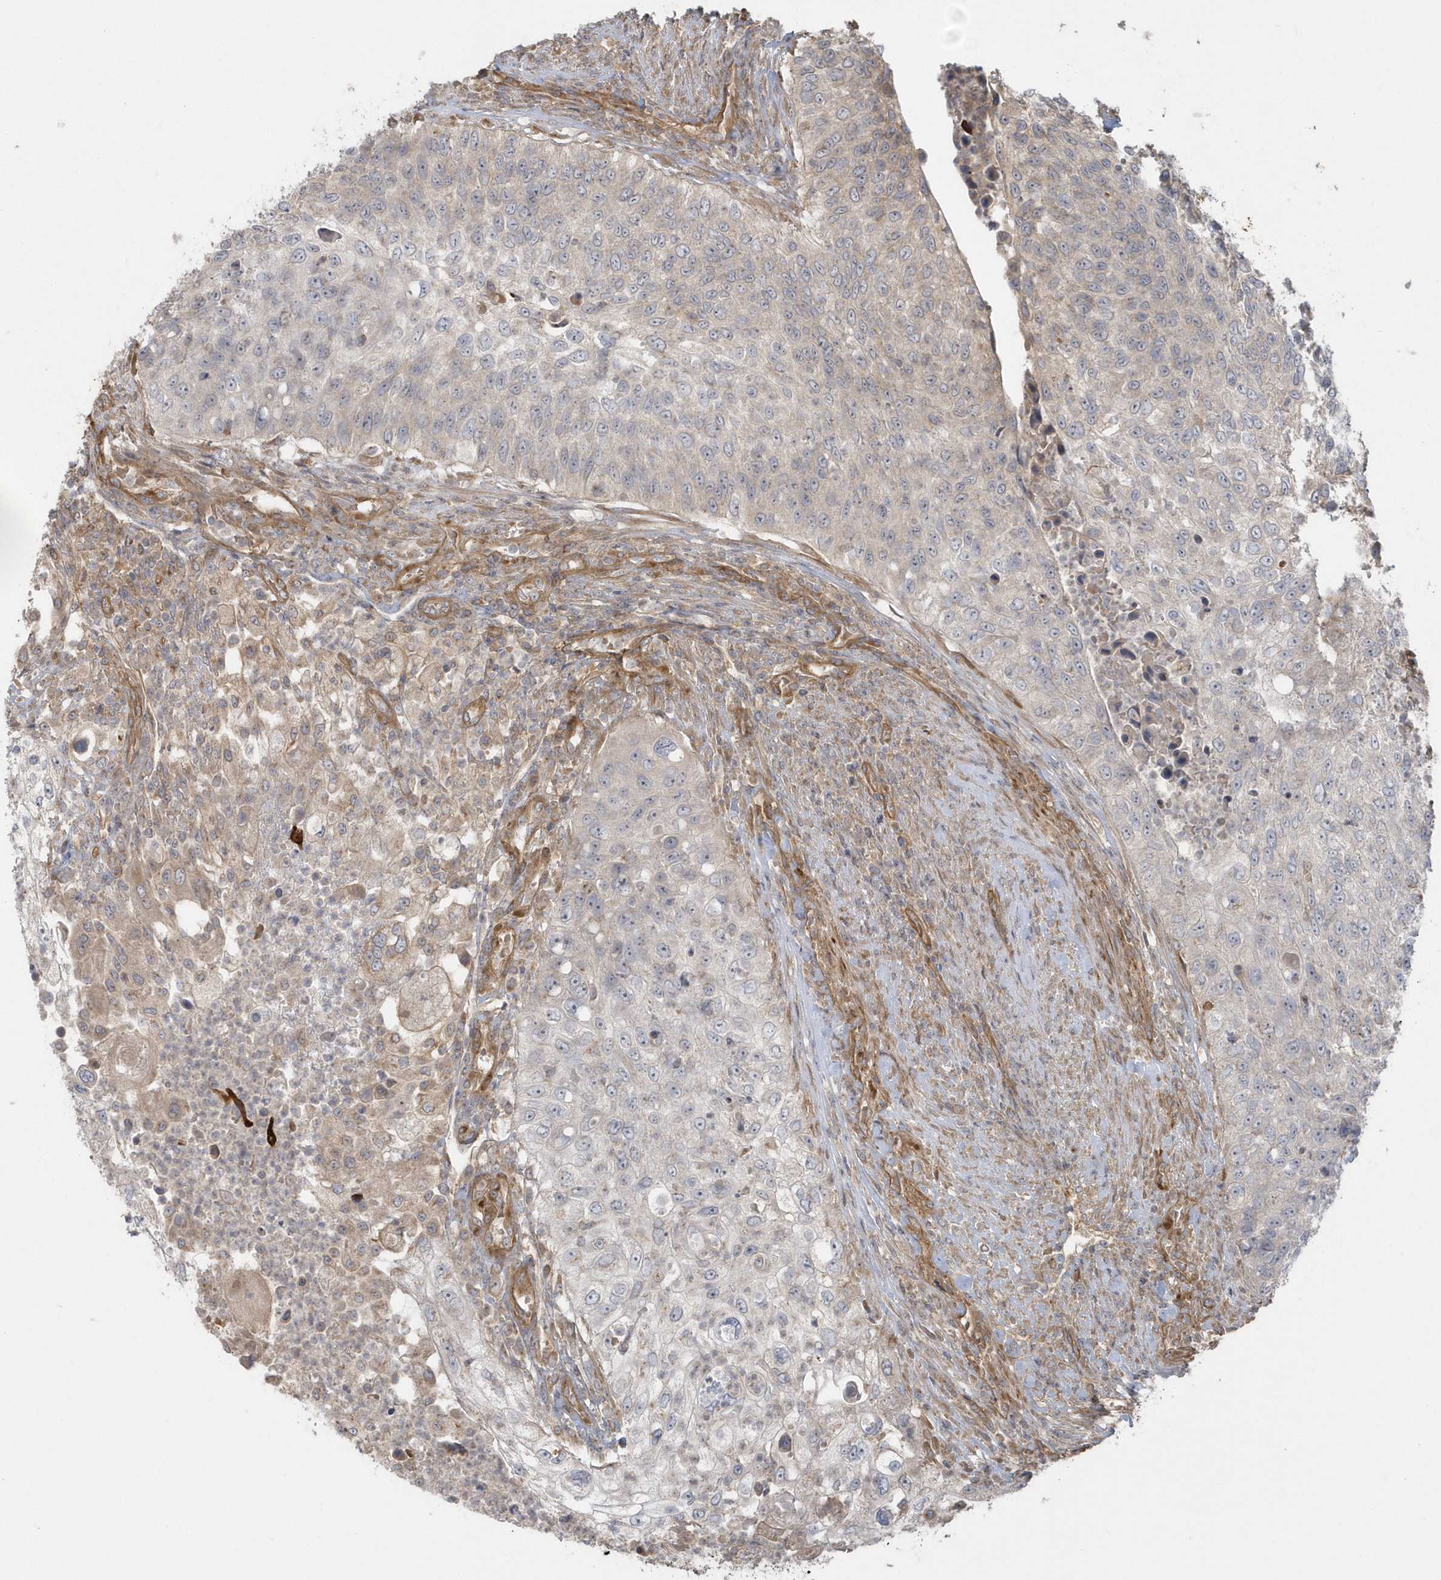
{"staining": {"intensity": "weak", "quantity": "<25%", "location": "cytoplasmic/membranous"}, "tissue": "urothelial cancer", "cell_type": "Tumor cells", "image_type": "cancer", "snomed": [{"axis": "morphology", "description": "Urothelial carcinoma, High grade"}, {"axis": "topography", "description": "Urinary bladder"}], "caption": "IHC micrograph of high-grade urothelial carcinoma stained for a protein (brown), which shows no positivity in tumor cells. (Immunohistochemistry (ihc), brightfield microscopy, high magnification).", "gene": "ACTR1A", "patient": {"sex": "female", "age": 60}}